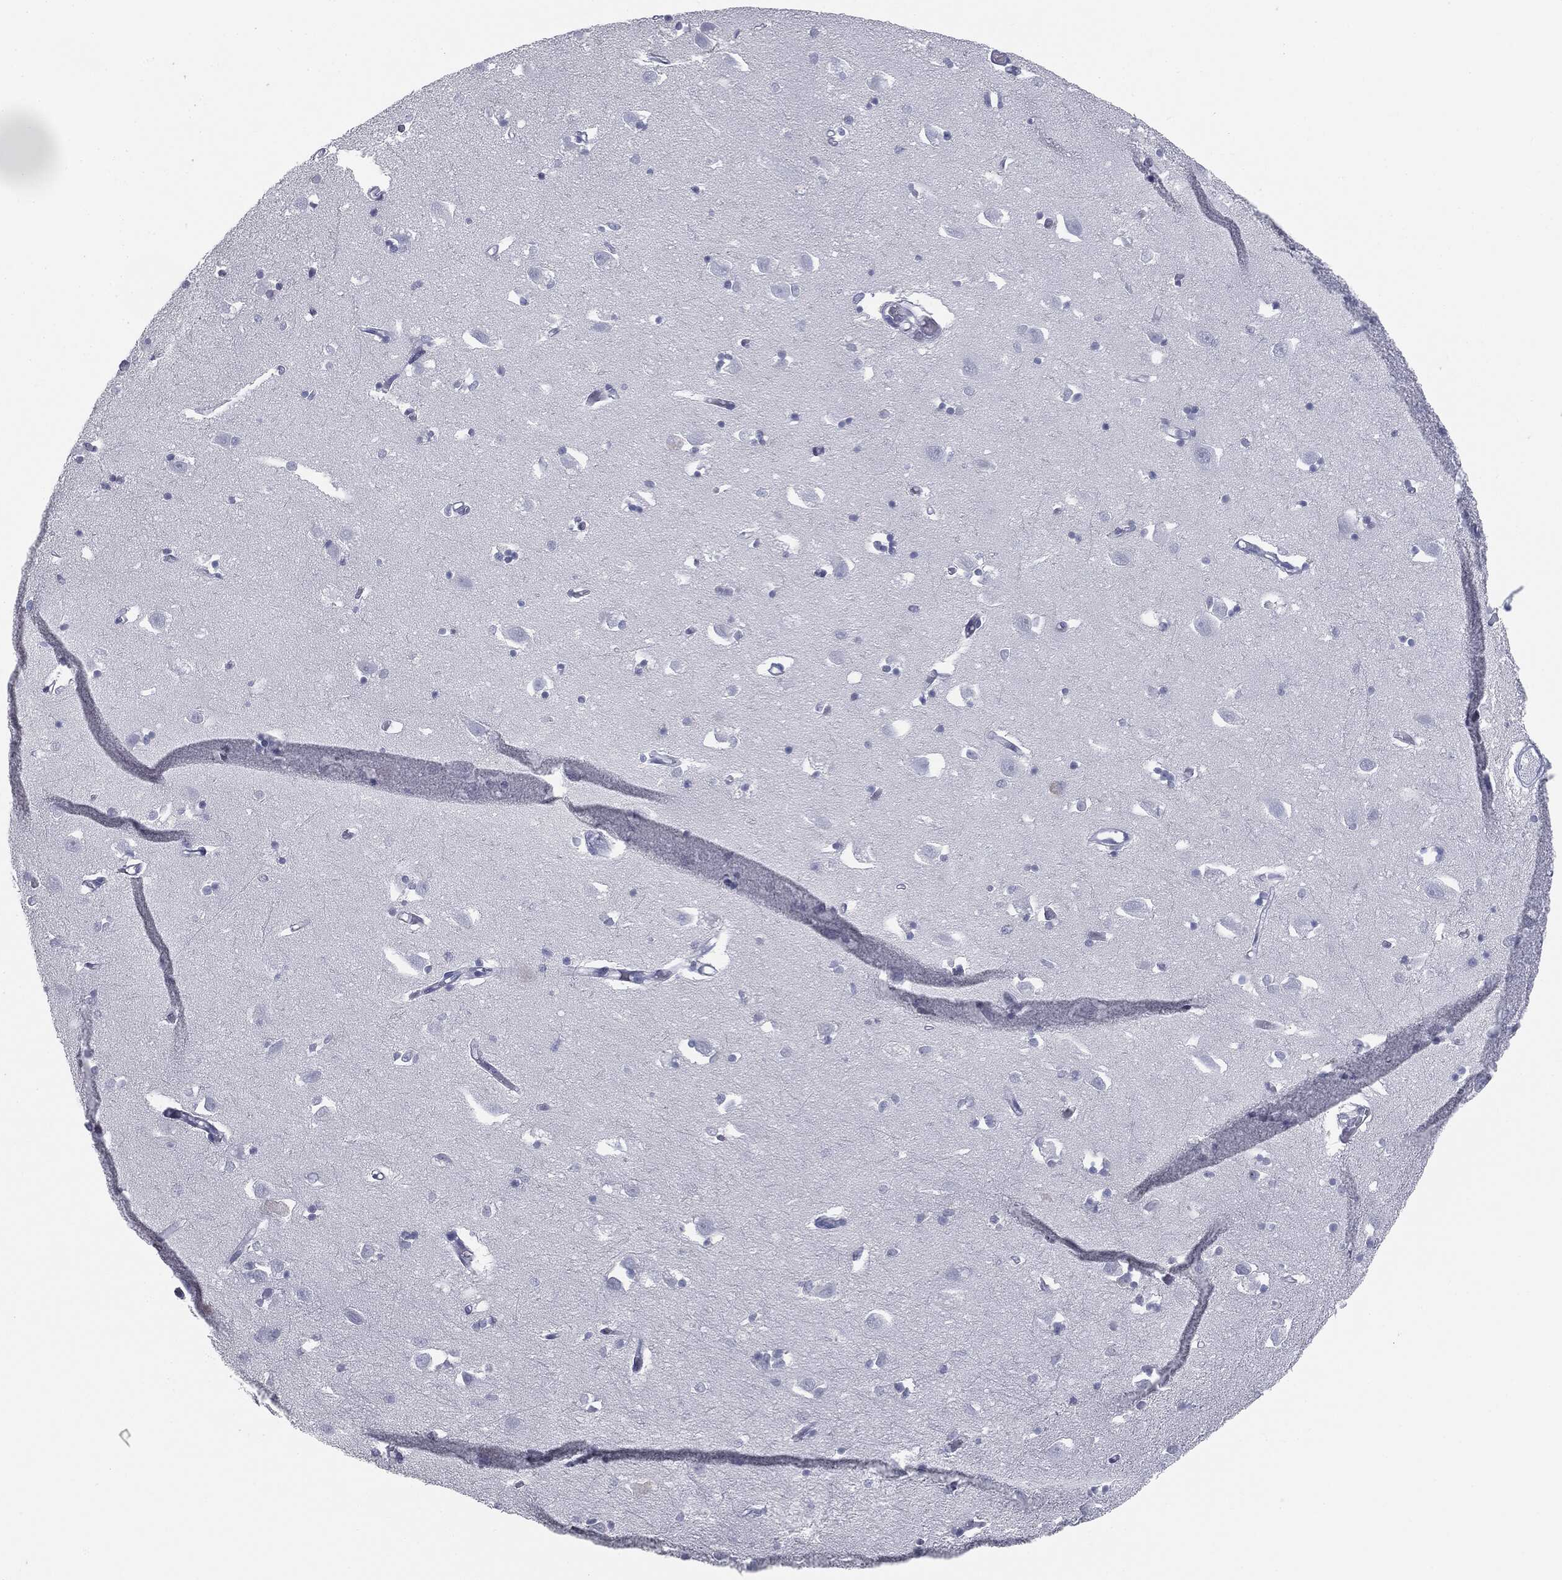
{"staining": {"intensity": "negative", "quantity": "none", "location": "none"}, "tissue": "hippocampus", "cell_type": "Glial cells", "image_type": "normal", "snomed": [{"axis": "morphology", "description": "Normal tissue, NOS"}, {"axis": "topography", "description": "Lateral ventricle wall"}, {"axis": "topography", "description": "Hippocampus"}], "caption": "High magnification brightfield microscopy of normal hippocampus stained with DAB (3,3'-diaminobenzidine) (brown) and counterstained with hematoxylin (blue): glial cells show no significant positivity. (DAB immunohistochemistry with hematoxylin counter stain).", "gene": "TPO", "patient": {"sex": "female", "age": 63}}